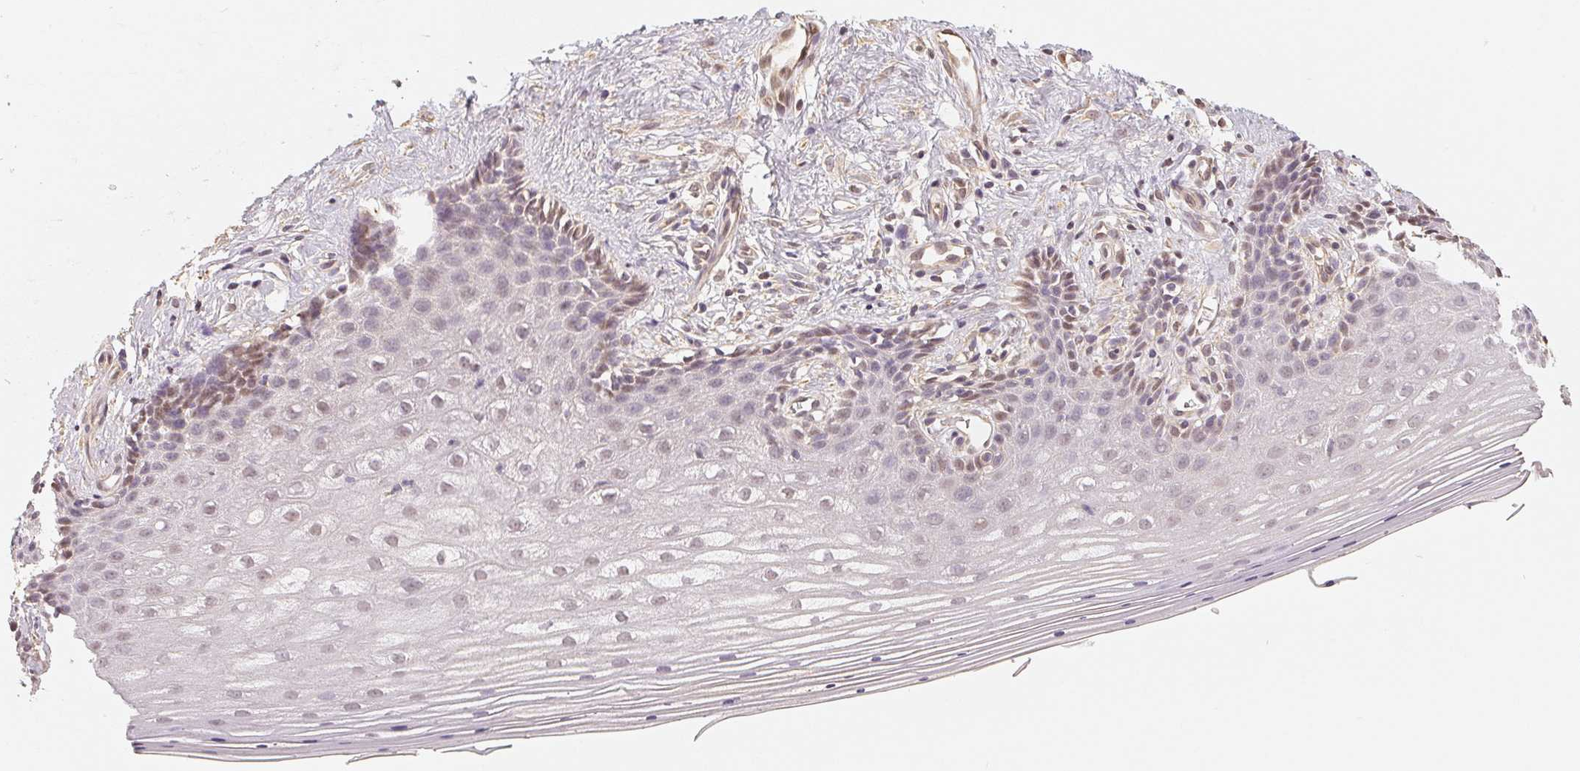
{"staining": {"intensity": "moderate", "quantity": "<25%", "location": "nuclear"}, "tissue": "vagina", "cell_type": "Squamous epithelial cells", "image_type": "normal", "snomed": [{"axis": "morphology", "description": "Normal tissue, NOS"}, {"axis": "topography", "description": "Vagina"}], "caption": "Vagina stained with DAB (3,3'-diaminobenzidine) immunohistochemistry exhibits low levels of moderate nuclear positivity in approximately <25% of squamous epithelial cells. (Stains: DAB in brown, nuclei in blue, Microscopy: brightfield microscopy at high magnification).", "gene": "GUSB", "patient": {"sex": "female", "age": 42}}